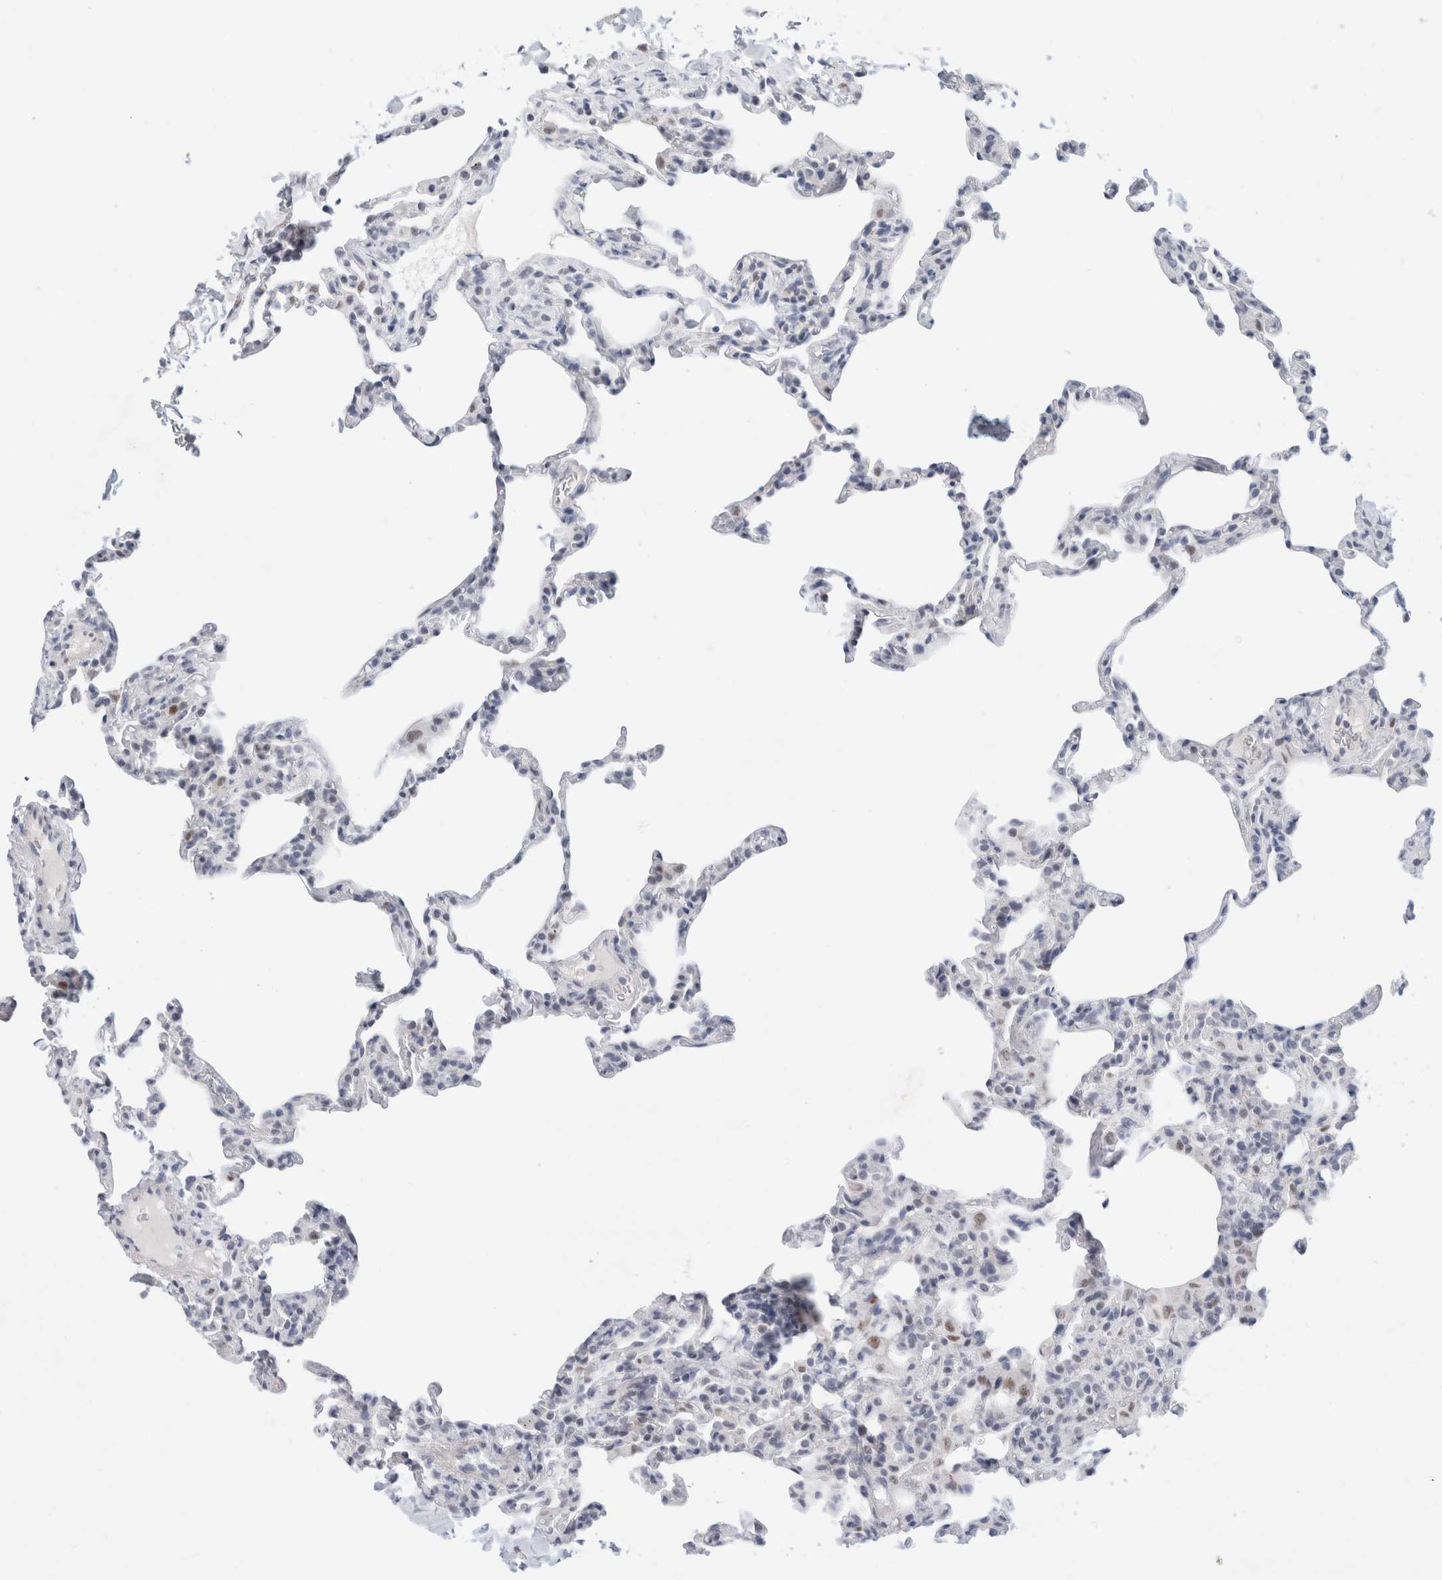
{"staining": {"intensity": "negative", "quantity": "none", "location": "none"}, "tissue": "lung", "cell_type": "Alveolar cells", "image_type": "normal", "snomed": [{"axis": "morphology", "description": "Normal tissue, NOS"}, {"axis": "topography", "description": "Lung"}], "caption": "This is an immunohistochemistry (IHC) image of unremarkable lung. There is no positivity in alveolar cells.", "gene": "KNL1", "patient": {"sex": "male", "age": 20}}